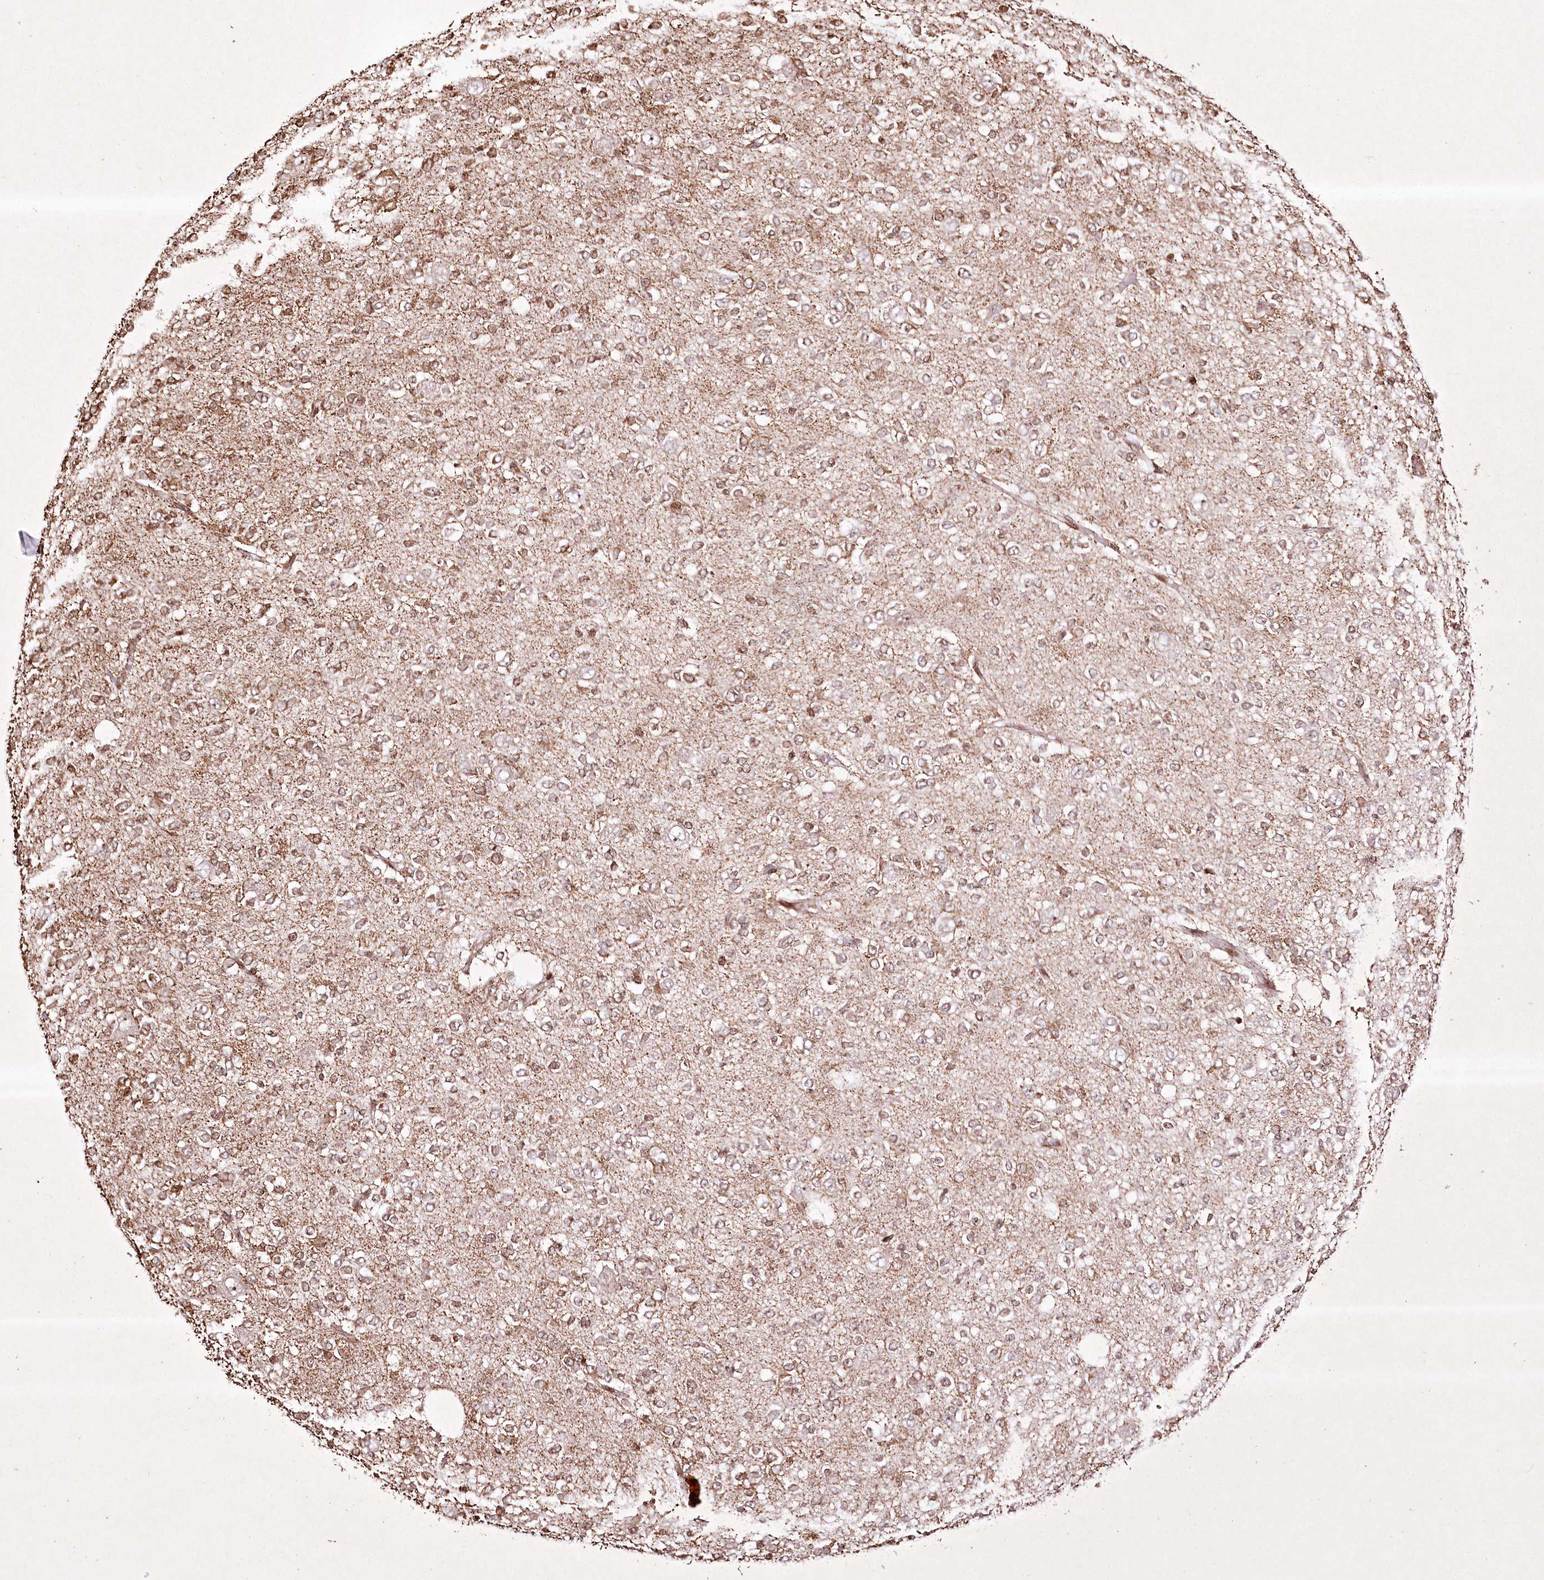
{"staining": {"intensity": "weak", "quantity": ">75%", "location": "cytoplasmic/membranous"}, "tissue": "glioma", "cell_type": "Tumor cells", "image_type": "cancer", "snomed": [{"axis": "morphology", "description": "Glioma, malignant, Low grade"}, {"axis": "topography", "description": "Brain"}], "caption": "The immunohistochemical stain highlights weak cytoplasmic/membranous expression in tumor cells of malignant glioma (low-grade) tissue.", "gene": "CARM1", "patient": {"sex": "male", "age": 38}}